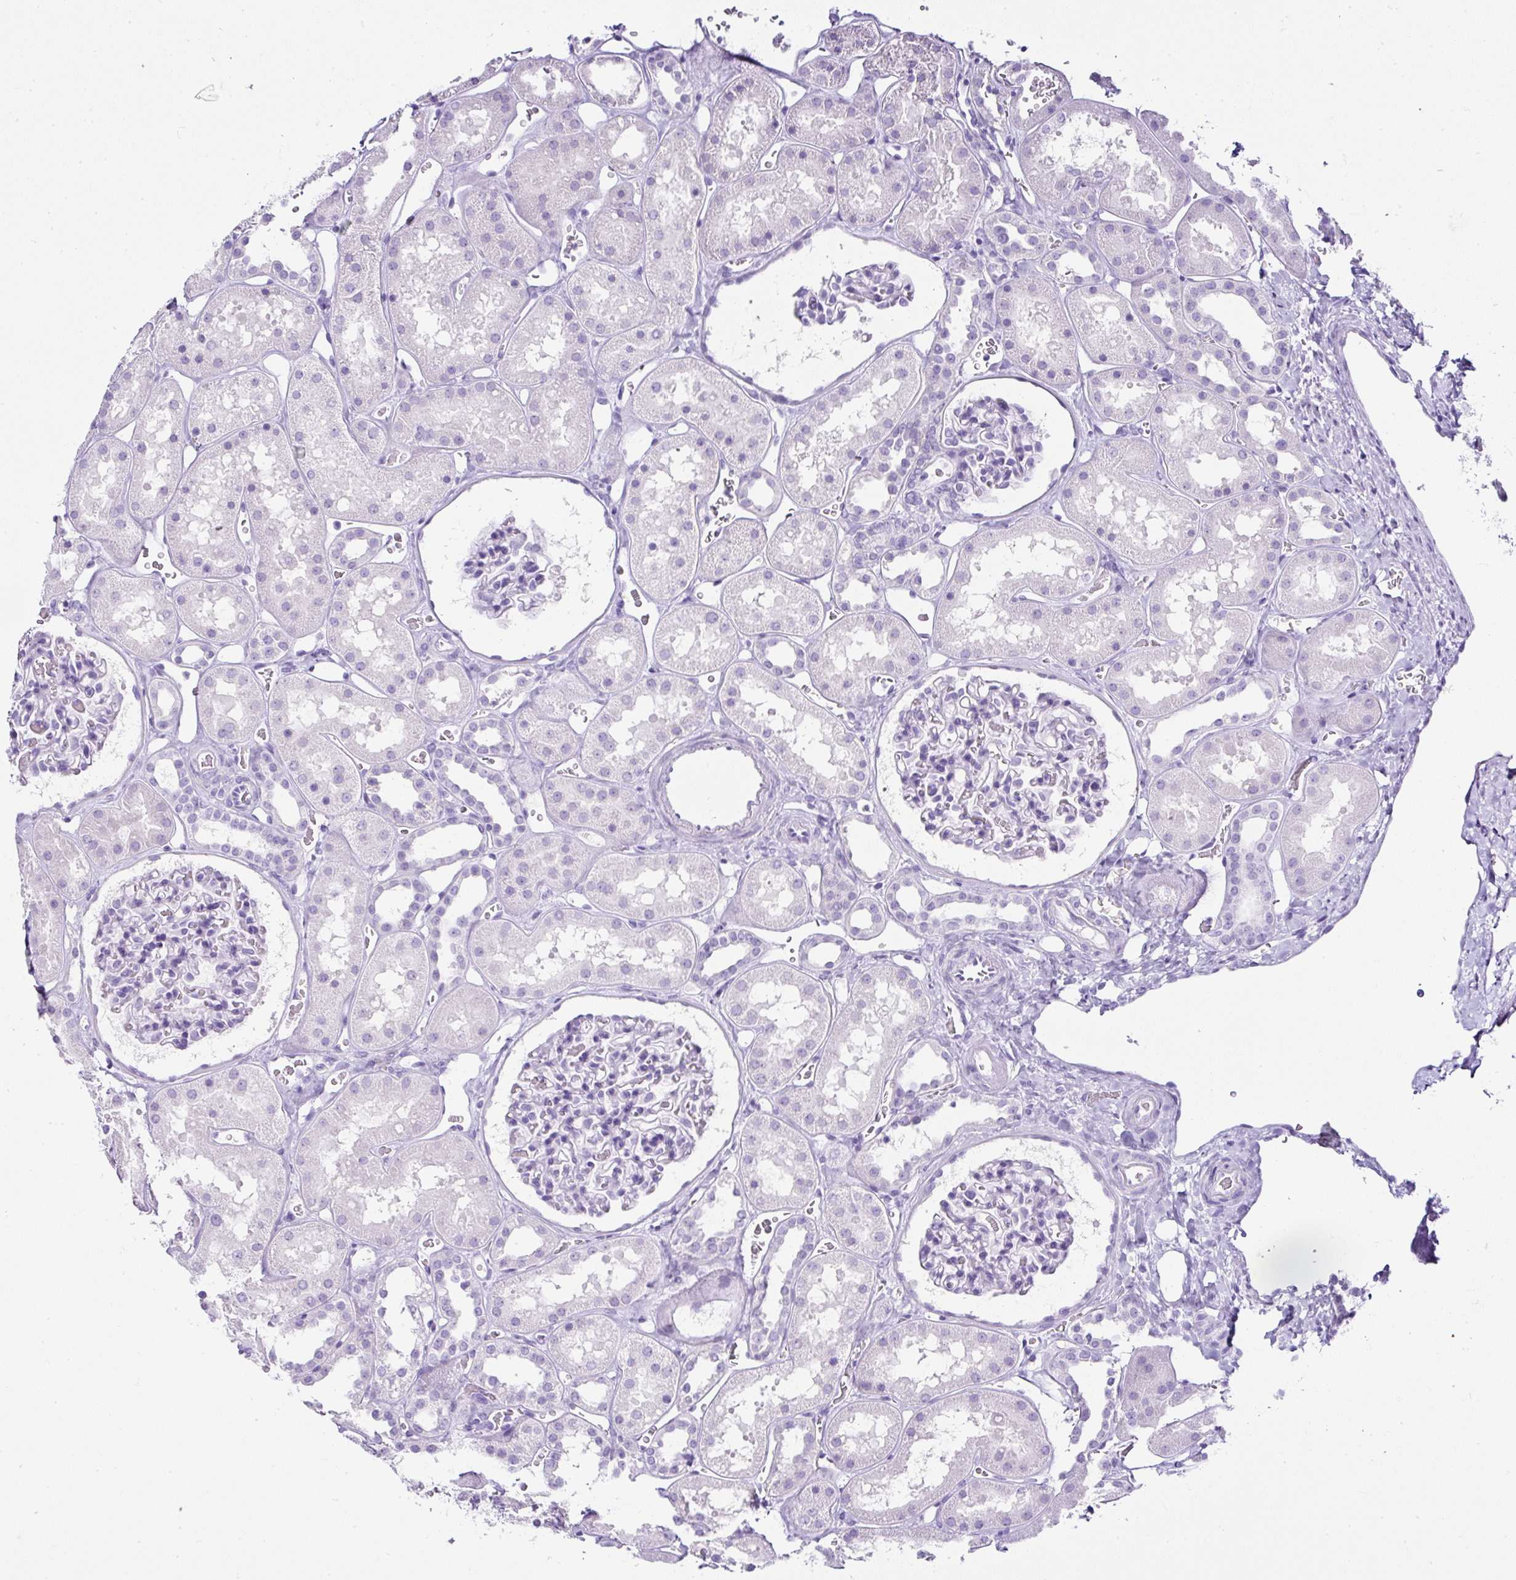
{"staining": {"intensity": "negative", "quantity": "none", "location": "none"}, "tissue": "kidney", "cell_type": "Cells in glomeruli", "image_type": "normal", "snomed": [{"axis": "morphology", "description": "Normal tissue, NOS"}, {"axis": "topography", "description": "Kidney"}], "caption": "Immunohistochemistry of benign kidney demonstrates no expression in cells in glomeruli.", "gene": "SERPINB3", "patient": {"sex": "female", "age": 41}}